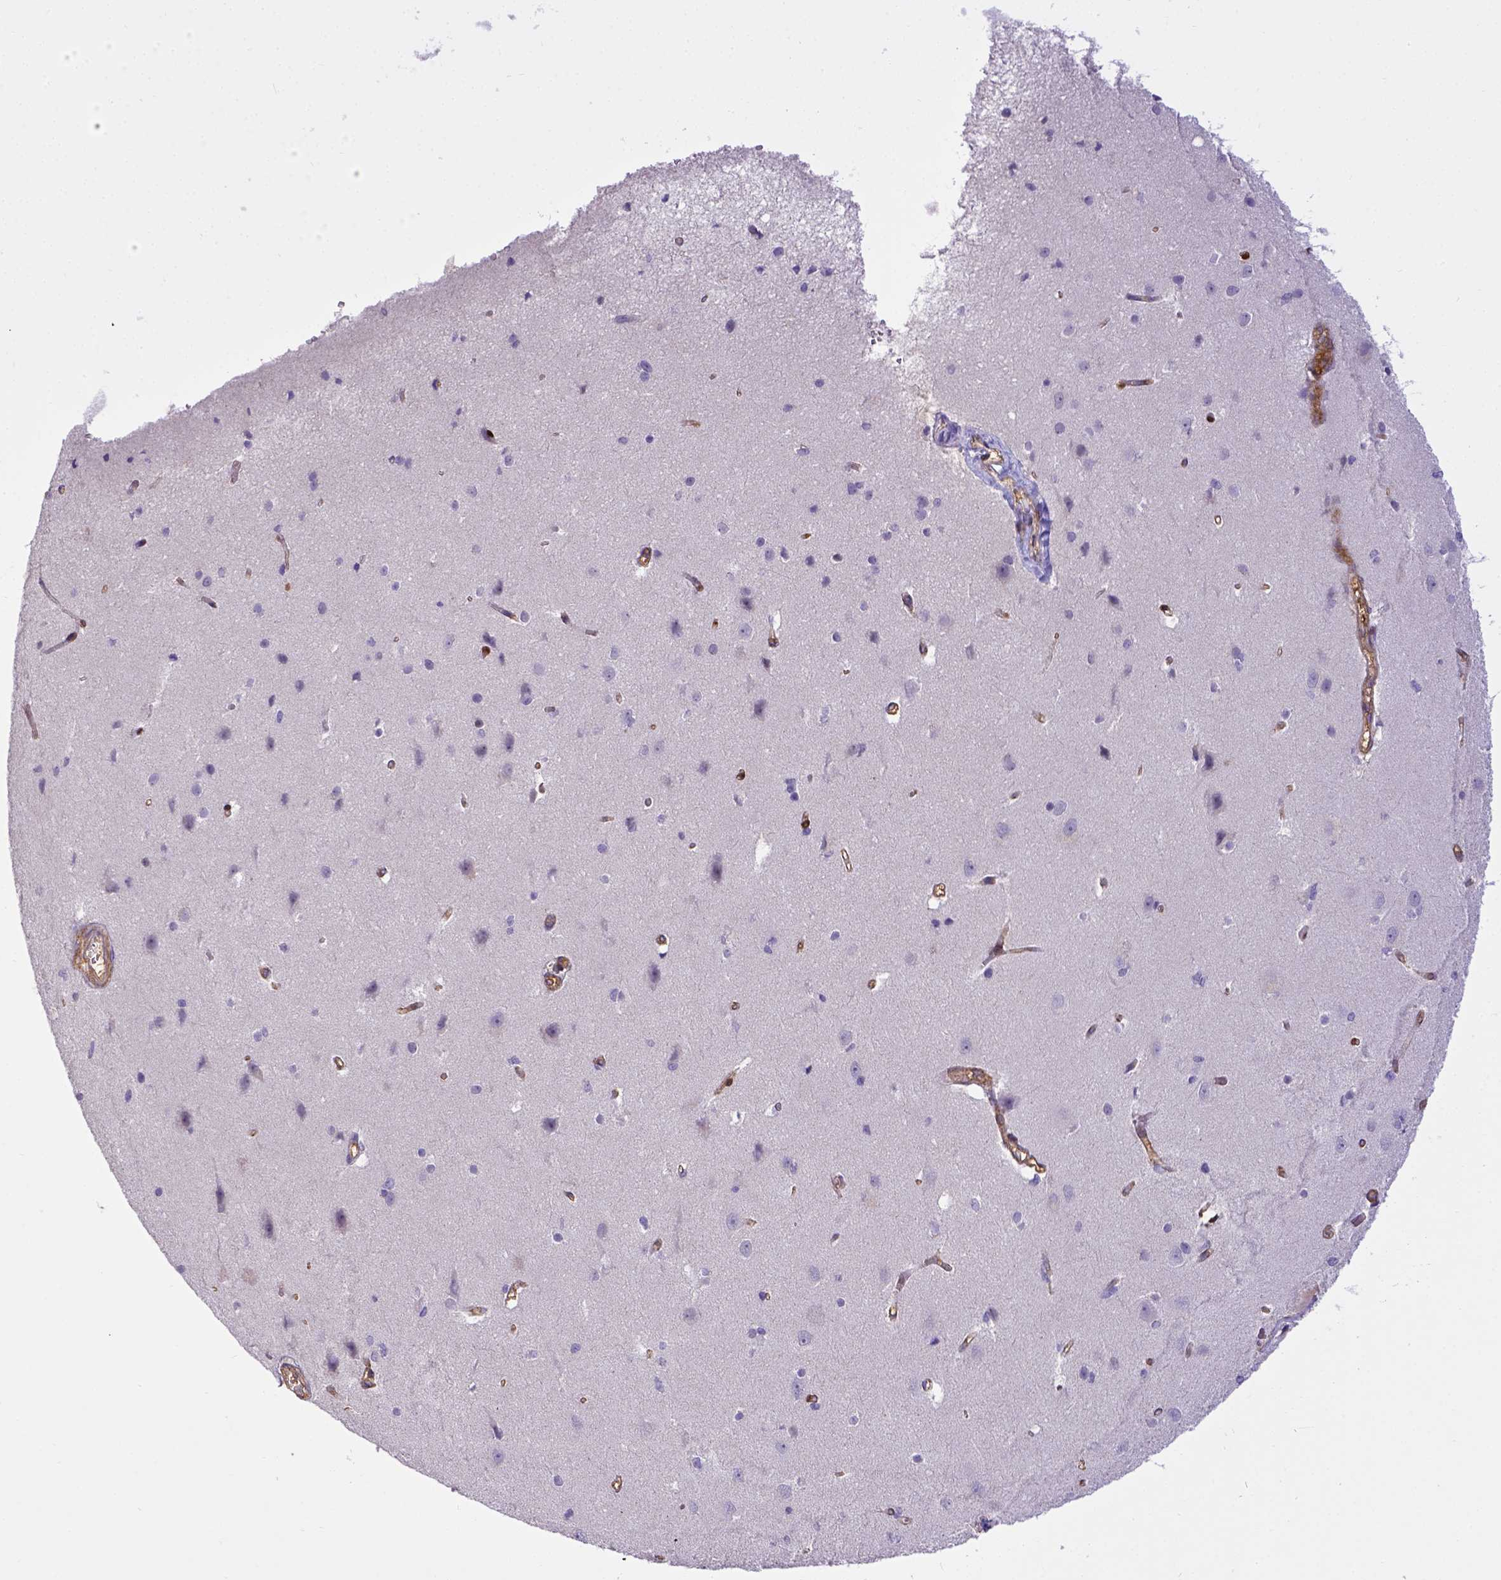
{"staining": {"intensity": "moderate", "quantity": "25%-75%", "location": "cytoplasmic/membranous"}, "tissue": "cerebral cortex", "cell_type": "Endothelial cells", "image_type": "normal", "snomed": [{"axis": "morphology", "description": "Normal tissue, NOS"}, {"axis": "topography", "description": "Cerebral cortex"}], "caption": "IHC photomicrograph of unremarkable cerebral cortex: human cerebral cortex stained using IHC demonstrates medium levels of moderate protein expression localized specifically in the cytoplasmic/membranous of endothelial cells, appearing as a cytoplasmic/membranous brown color.", "gene": "BTN1A1", "patient": {"sex": "male", "age": 37}}